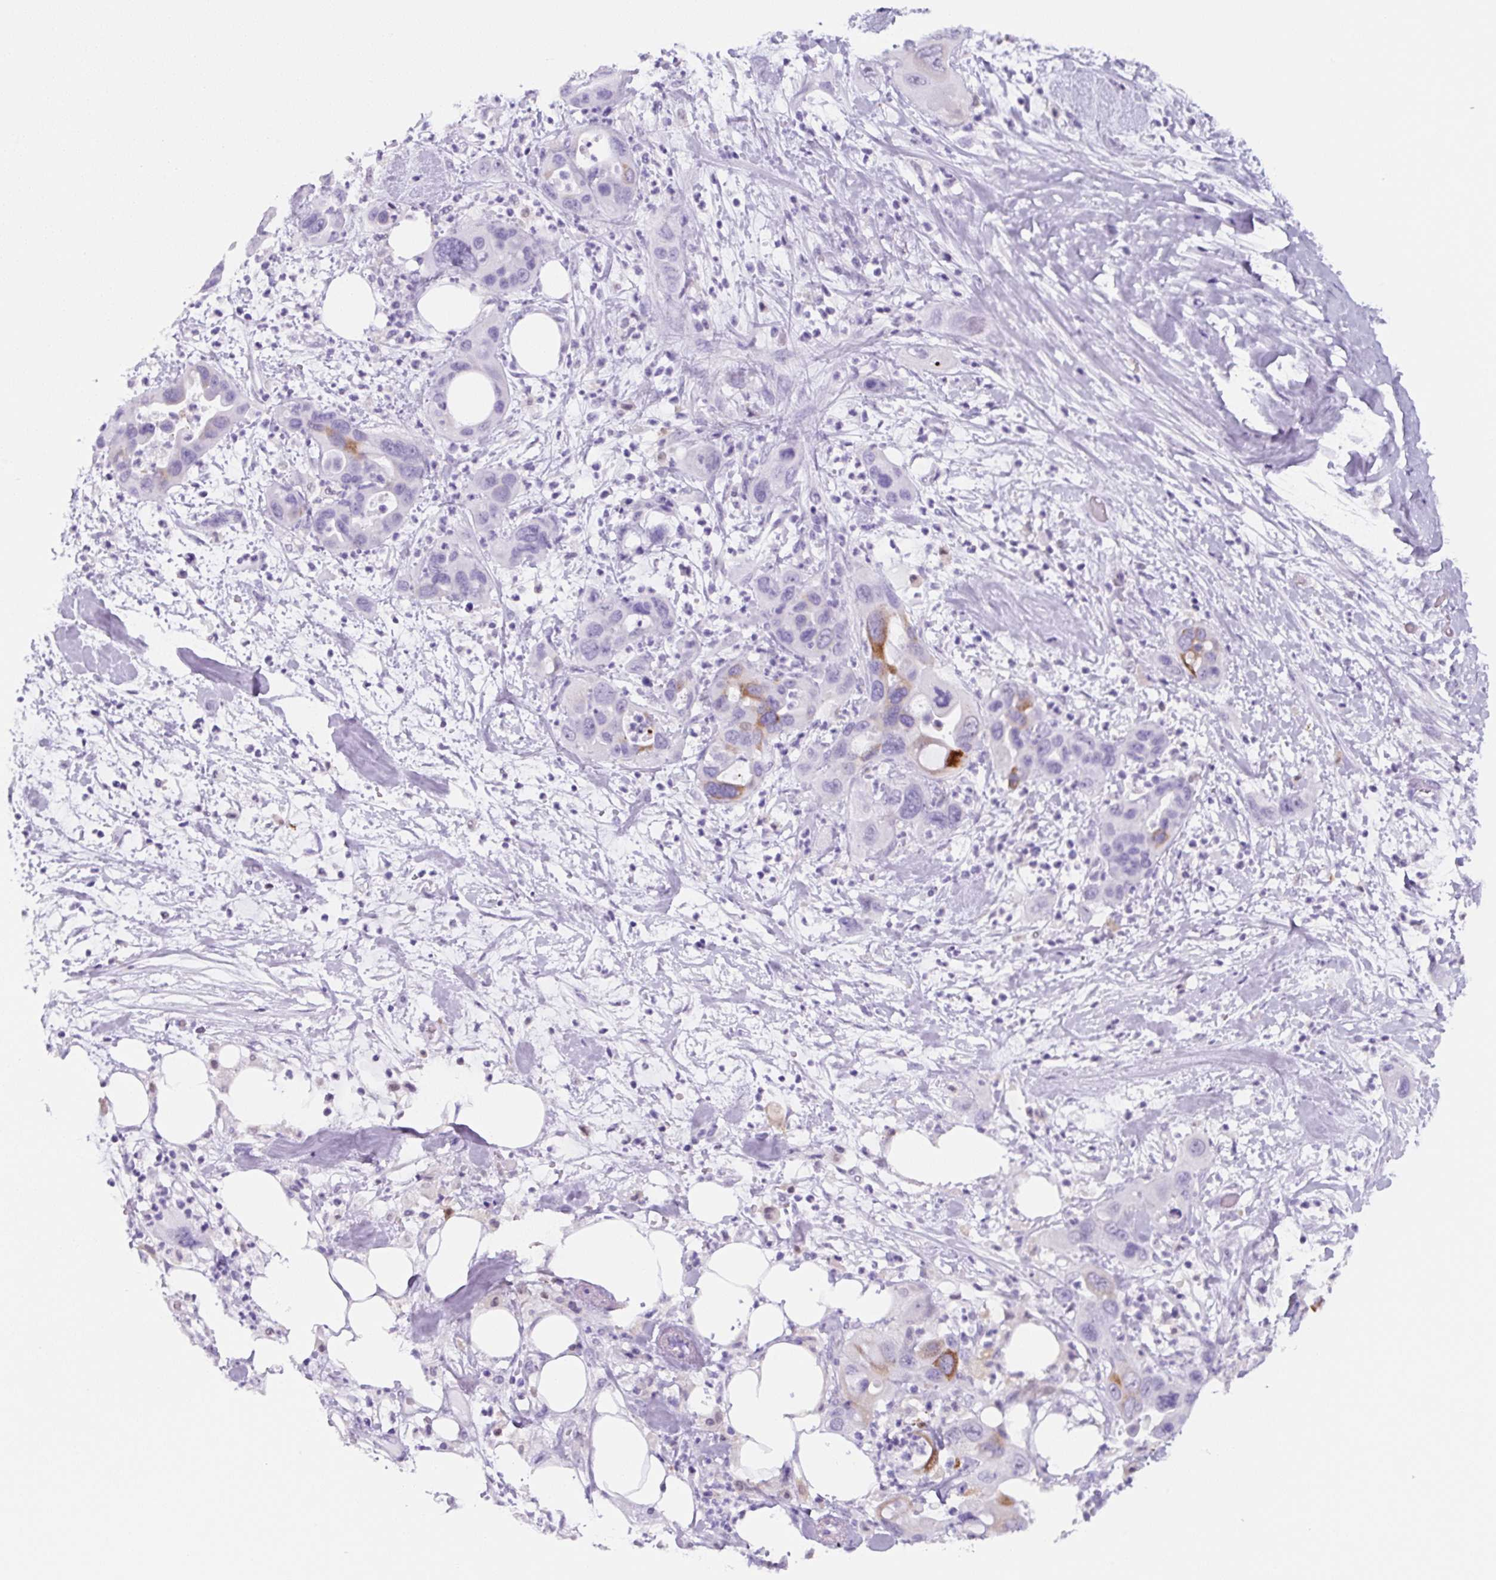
{"staining": {"intensity": "moderate", "quantity": "<25%", "location": "cytoplasmic/membranous"}, "tissue": "pancreatic cancer", "cell_type": "Tumor cells", "image_type": "cancer", "snomed": [{"axis": "morphology", "description": "Adenocarcinoma, NOS"}, {"axis": "topography", "description": "Pancreas"}], "caption": "Immunohistochemical staining of adenocarcinoma (pancreatic) reveals moderate cytoplasmic/membranous protein positivity in approximately <25% of tumor cells.", "gene": "TNFRSF8", "patient": {"sex": "female", "age": 71}}